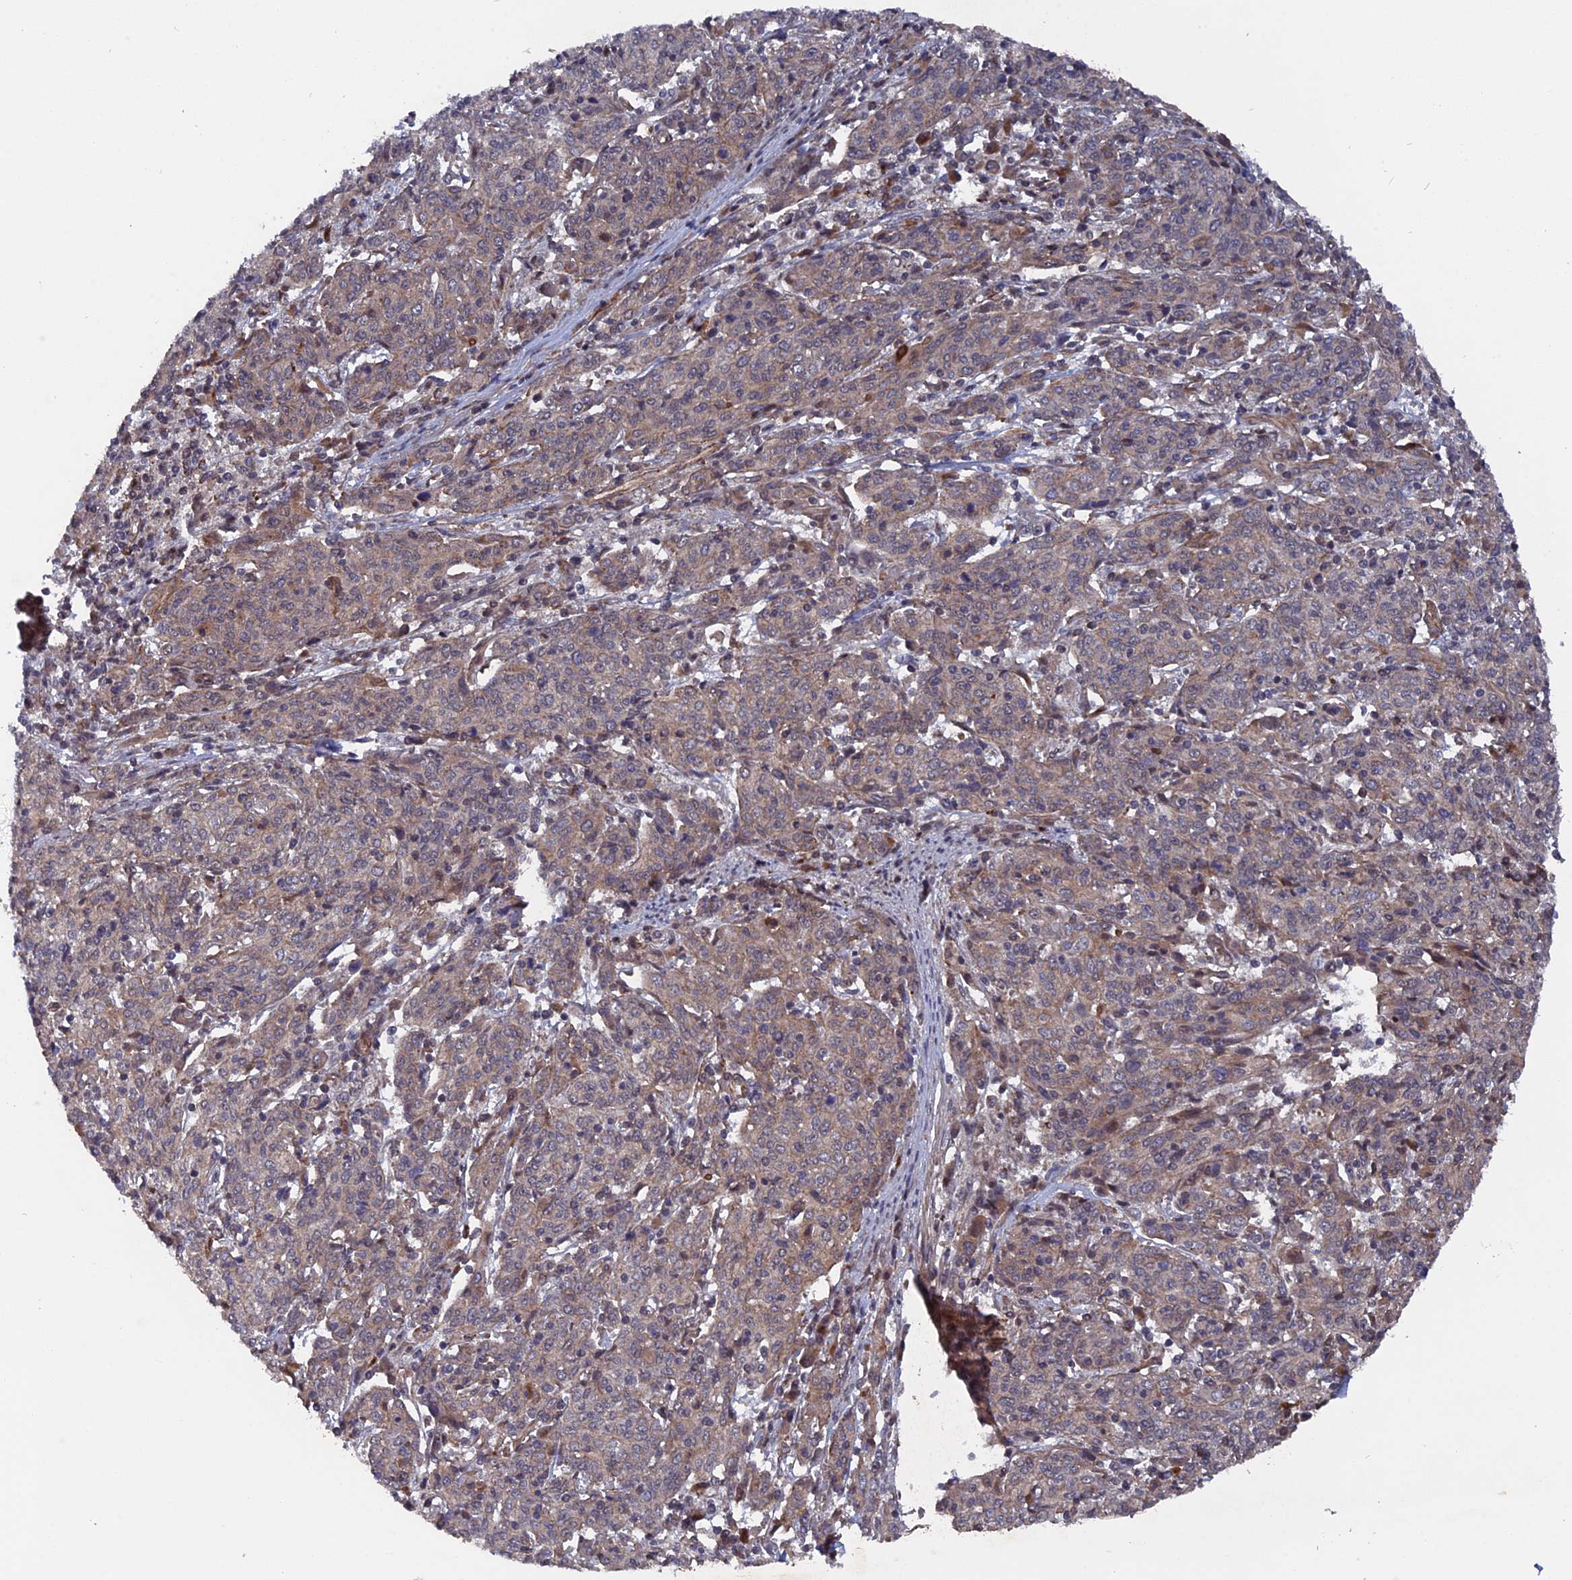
{"staining": {"intensity": "weak", "quantity": "25%-75%", "location": "cytoplasmic/membranous"}, "tissue": "cervical cancer", "cell_type": "Tumor cells", "image_type": "cancer", "snomed": [{"axis": "morphology", "description": "Squamous cell carcinoma, NOS"}, {"axis": "topography", "description": "Cervix"}], "caption": "This is an image of IHC staining of cervical cancer (squamous cell carcinoma), which shows weak positivity in the cytoplasmic/membranous of tumor cells.", "gene": "NOSIP", "patient": {"sex": "female", "age": 67}}